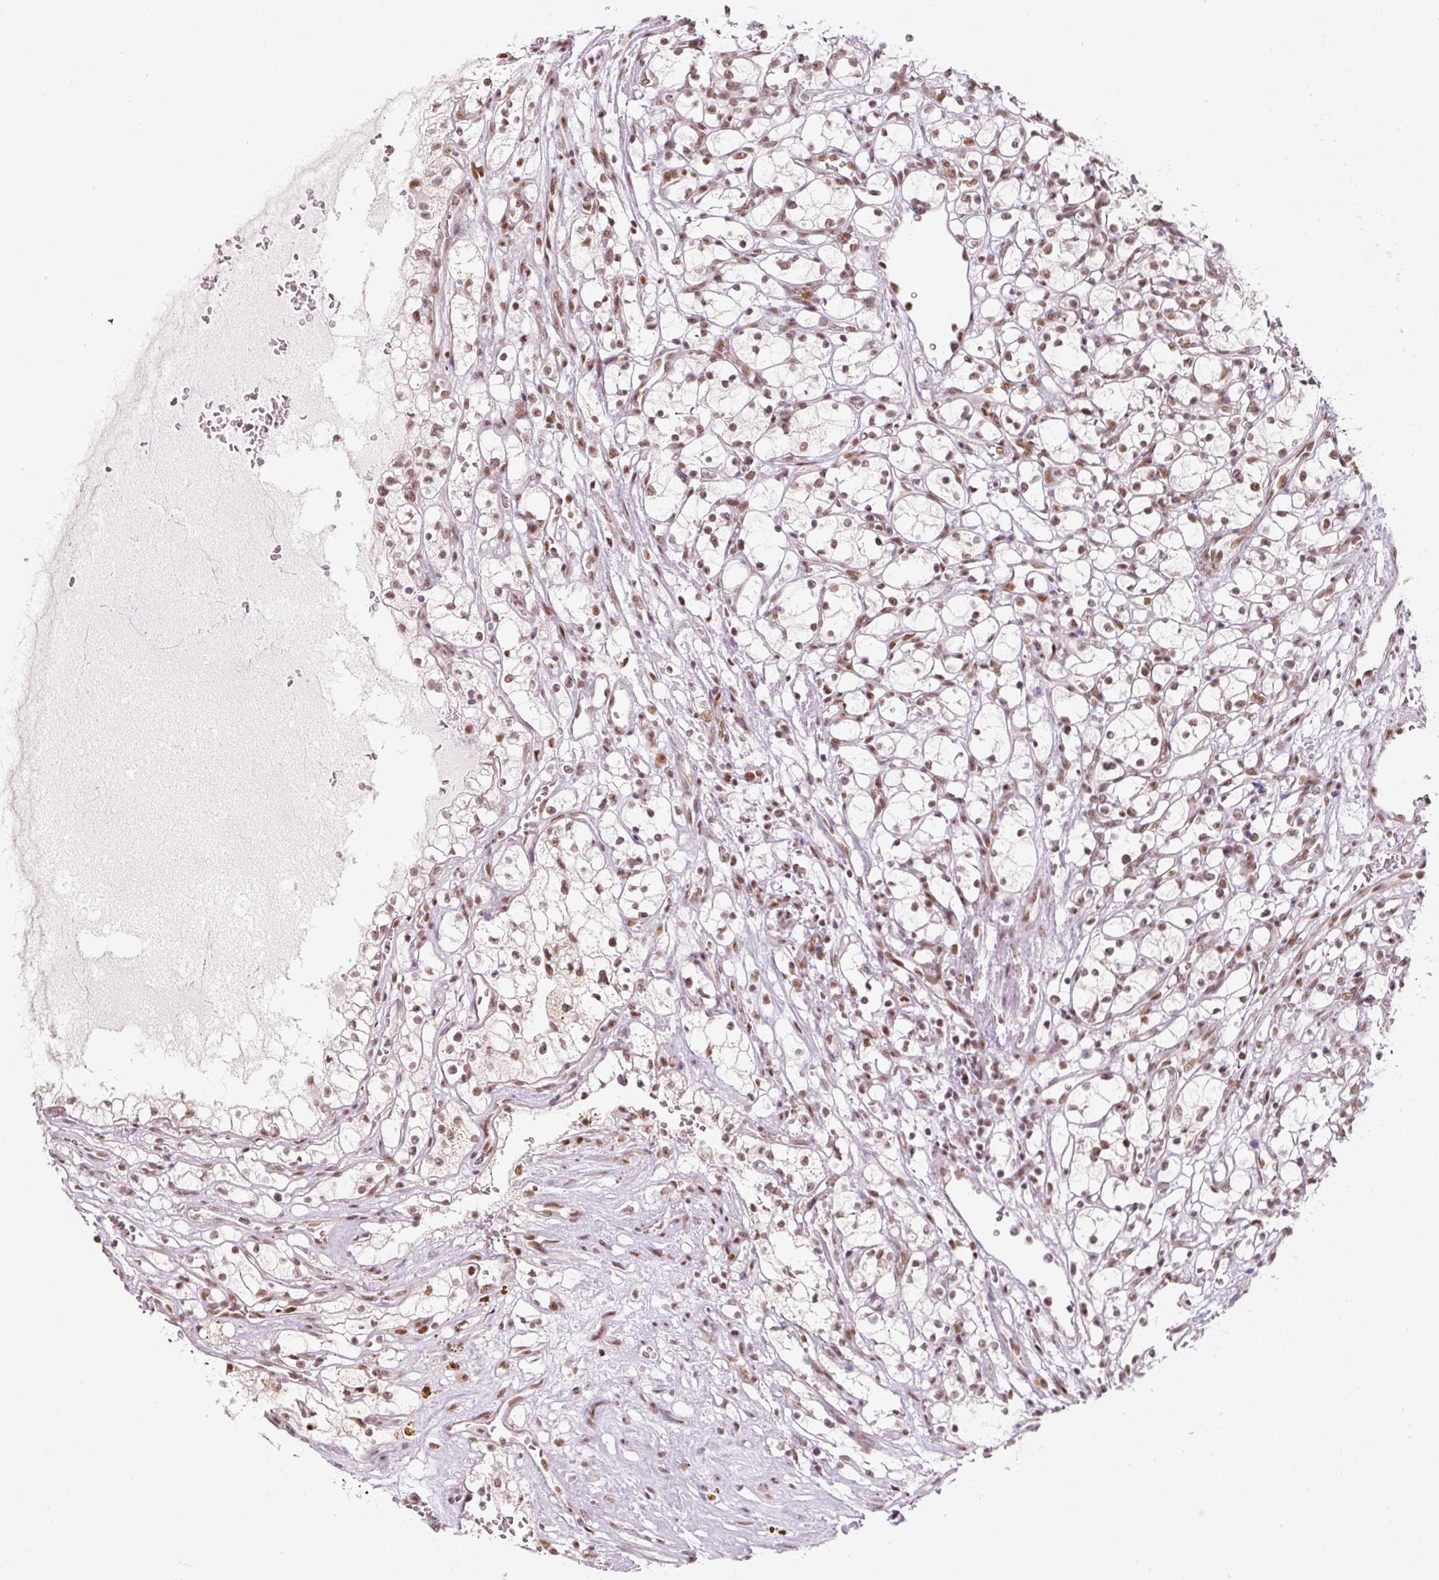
{"staining": {"intensity": "moderate", "quantity": ">75%", "location": "nuclear"}, "tissue": "renal cancer", "cell_type": "Tumor cells", "image_type": "cancer", "snomed": [{"axis": "morphology", "description": "Adenocarcinoma, NOS"}, {"axis": "topography", "description": "Kidney"}], "caption": "Adenocarcinoma (renal) stained with a protein marker demonstrates moderate staining in tumor cells.", "gene": "U2AF2", "patient": {"sex": "female", "age": 69}}